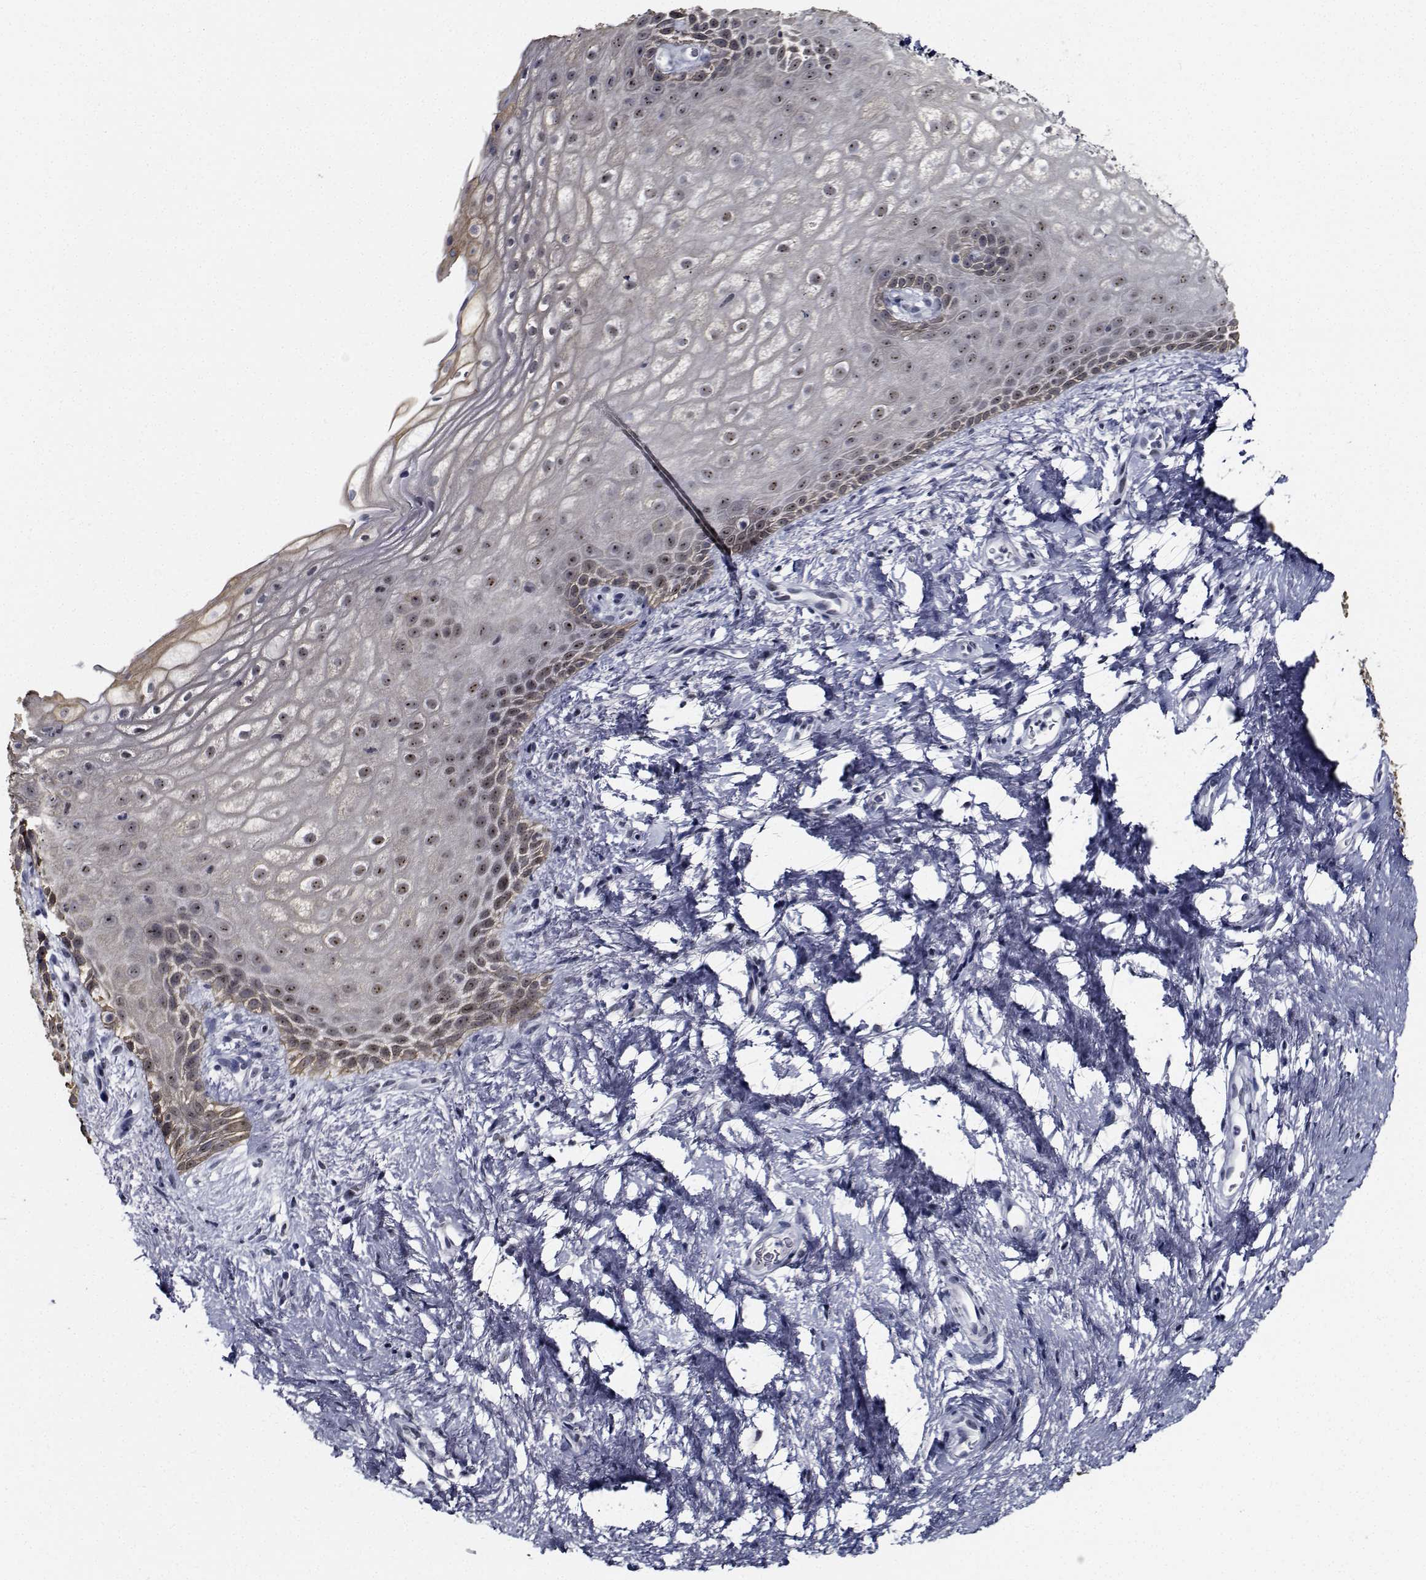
{"staining": {"intensity": "moderate", "quantity": "25%-75%", "location": "nuclear"}, "tissue": "skin", "cell_type": "Epidermal cells", "image_type": "normal", "snomed": [{"axis": "morphology", "description": "Normal tissue, NOS"}, {"axis": "topography", "description": "Anal"}], "caption": "A medium amount of moderate nuclear positivity is appreciated in approximately 25%-75% of epidermal cells in unremarkable skin. (IHC, brightfield microscopy, high magnification).", "gene": "NVL", "patient": {"sex": "female", "age": 46}}